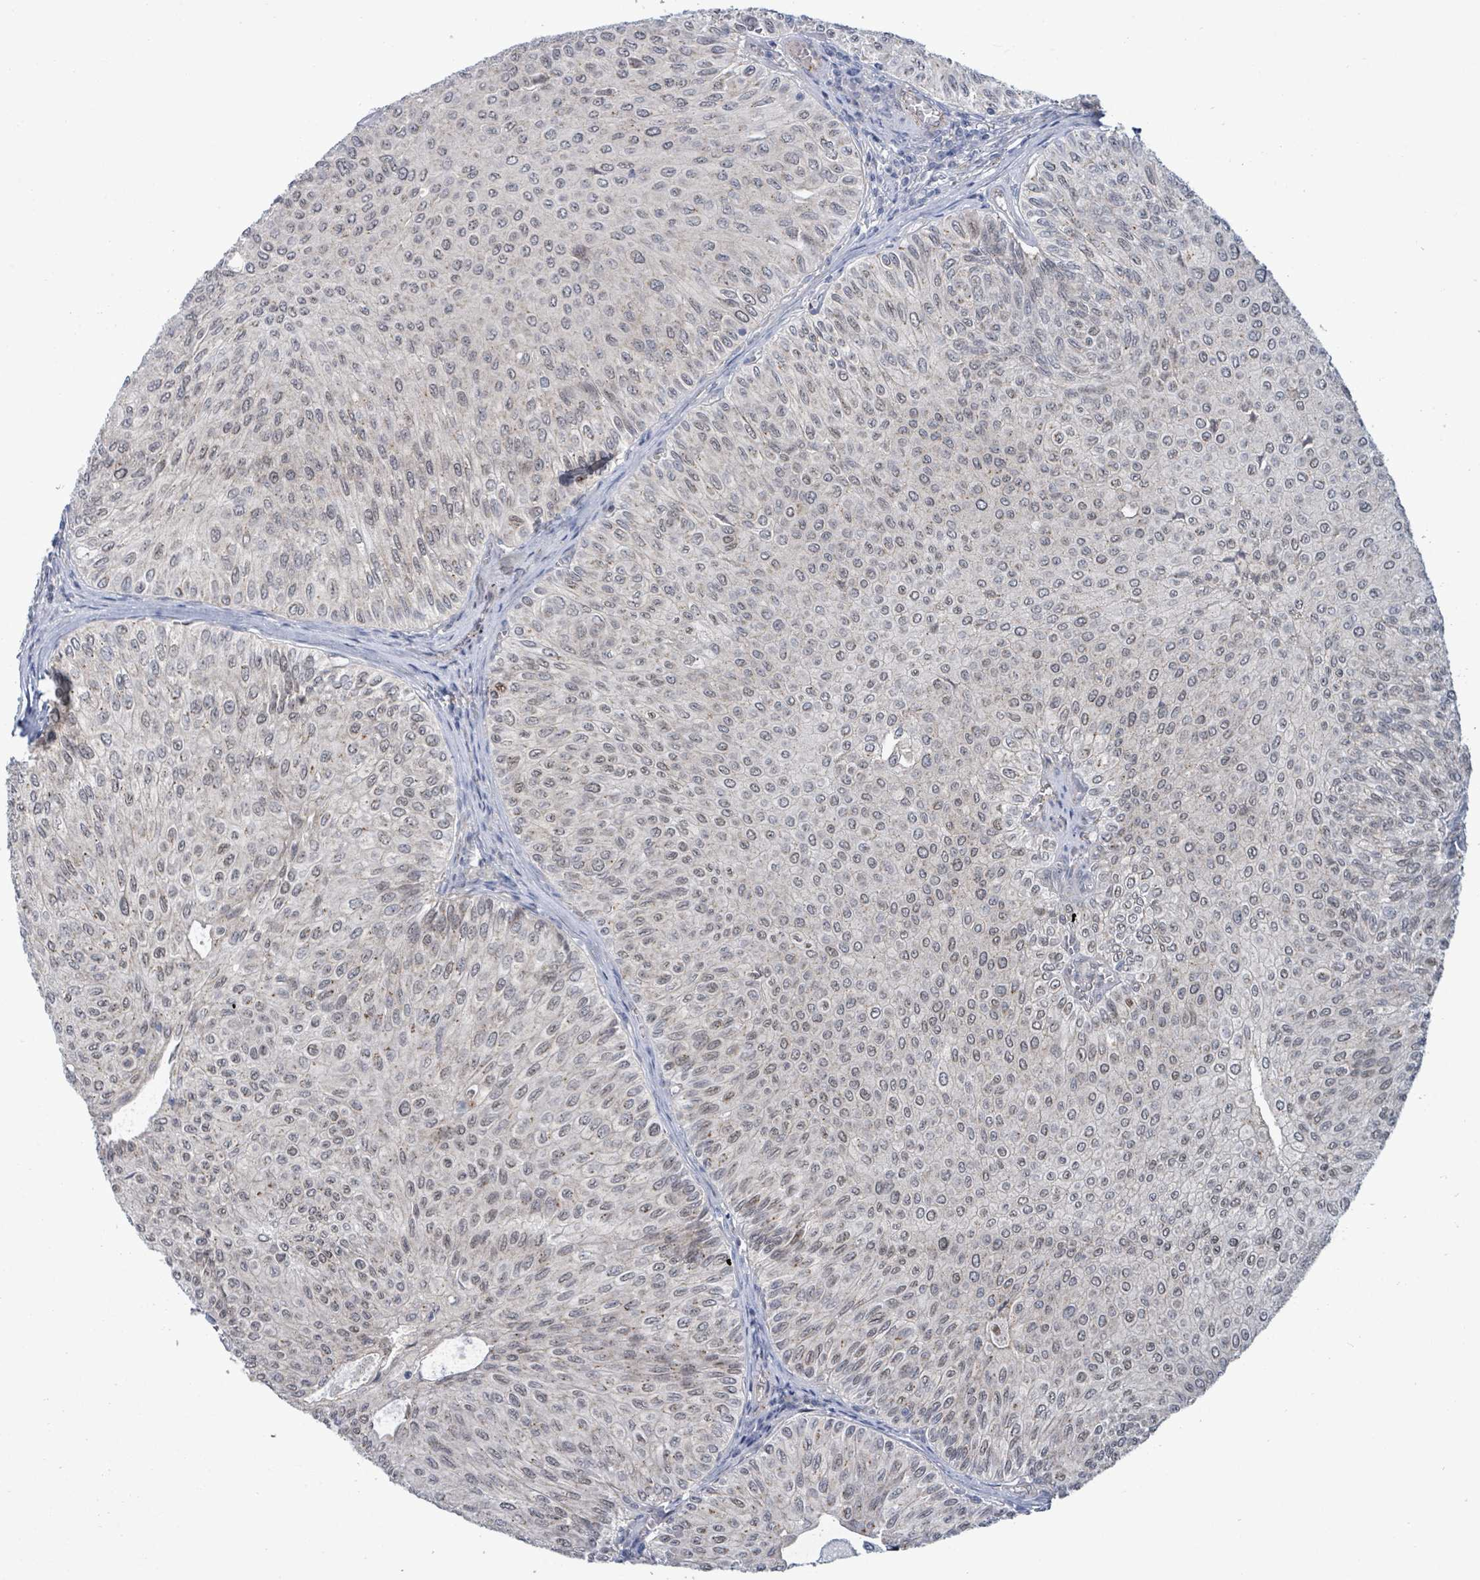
{"staining": {"intensity": "weak", "quantity": "25%-75%", "location": "nuclear"}, "tissue": "urothelial cancer", "cell_type": "Tumor cells", "image_type": "cancer", "snomed": [{"axis": "morphology", "description": "Urothelial carcinoma, NOS"}, {"axis": "topography", "description": "Urinary bladder"}], "caption": "Transitional cell carcinoma was stained to show a protein in brown. There is low levels of weak nuclear staining in approximately 25%-75% of tumor cells.", "gene": "ZFPM1", "patient": {"sex": "male", "age": 59}}